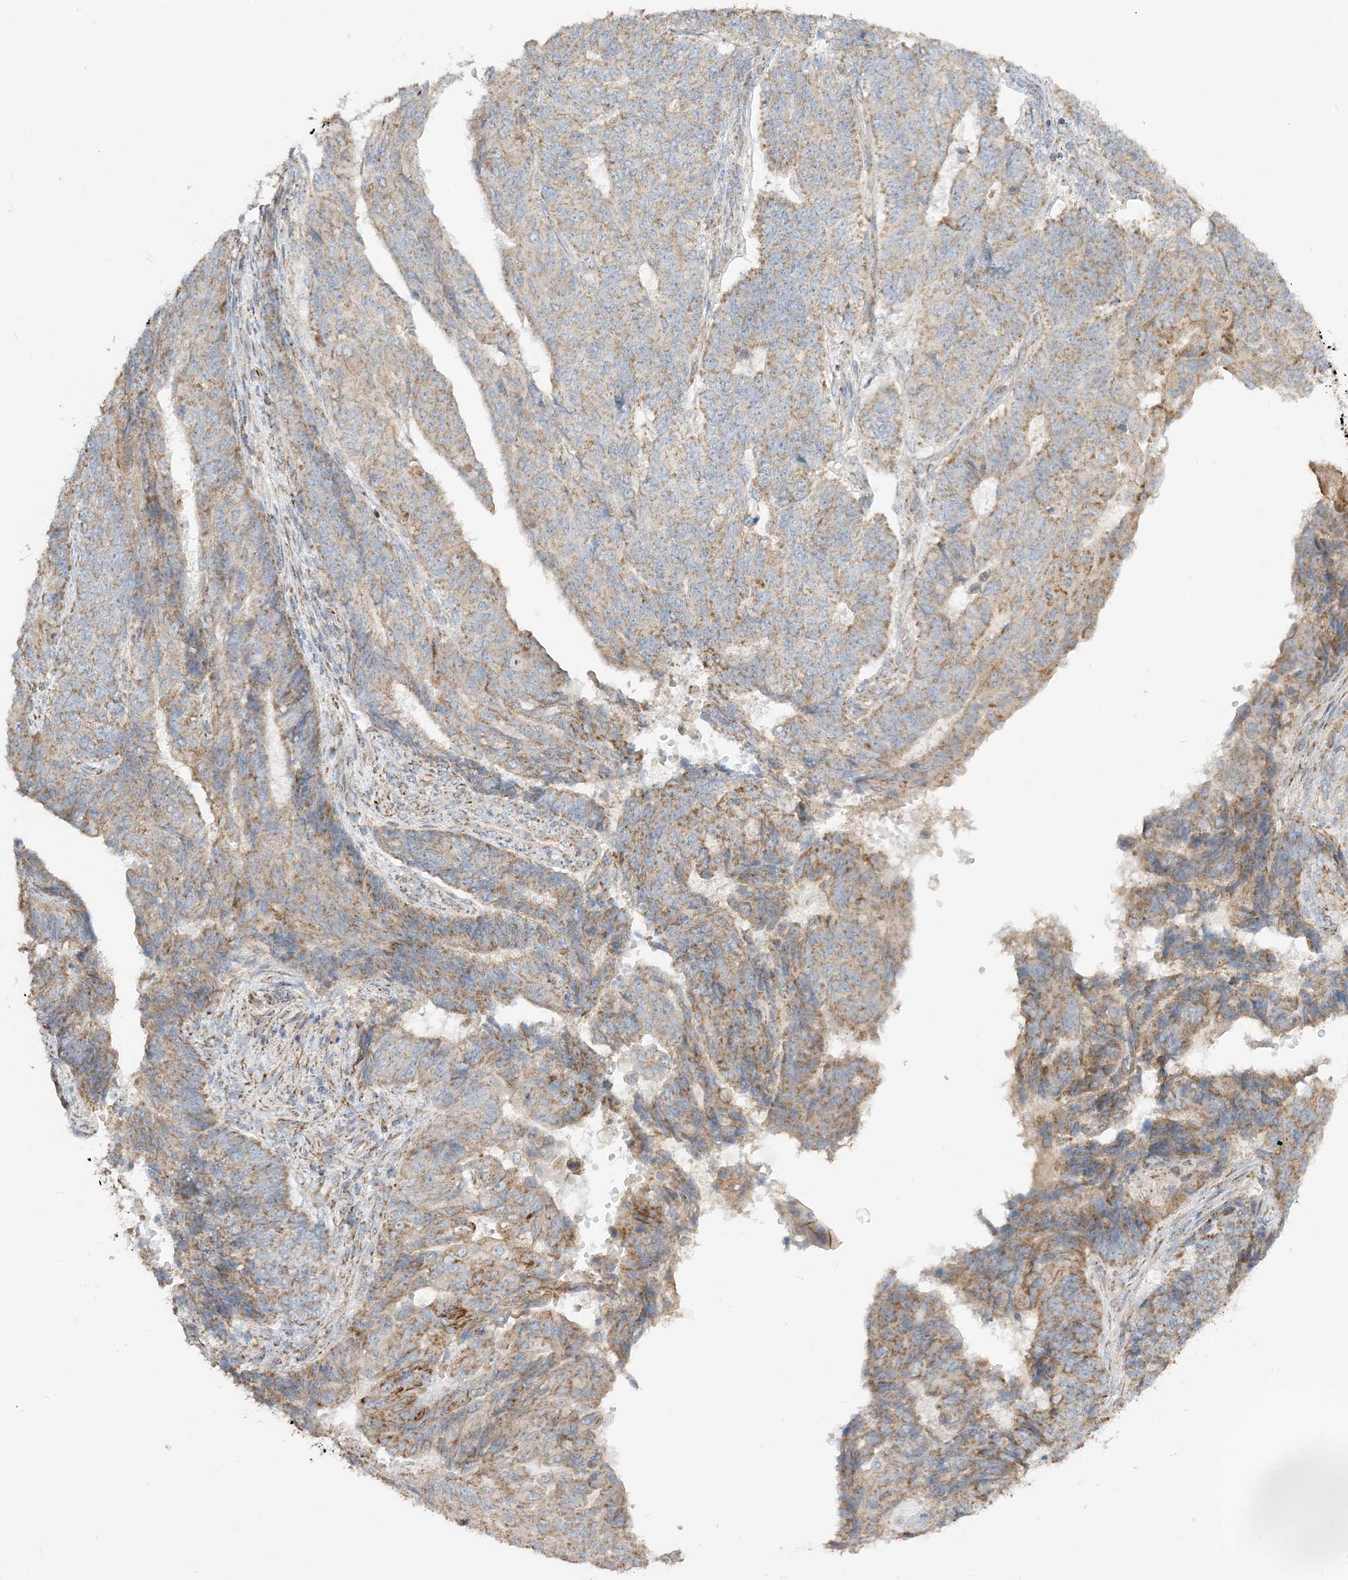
{"staining": {"intensity": "moderate", "quantity": ">75%", "location": "cytoplasmic/membranous"}, "tissue": "endometrial cancer", "cell_type": "Tumor cells", "image_type": "cancer", "snomed": [{"axis": "morphology", "description": "Adenocarcinoma, NOS"}, {"axis": "topography", "description": "Endometrium"}], "caption": "Immunohistochemistry photomicrograph of neoplastic tissue: human endometrial cancer (adenocarcinoma) stained using immunohistochemistry demonstrates medium levels of moderate protein expression localized specifically in the cytoplasmic/membranous of tumor cells, appearing as a cytoplasmic/membranous brown color.", "gene": "NDUFAF3", "patient": {"sex": "female", "age": 32}}